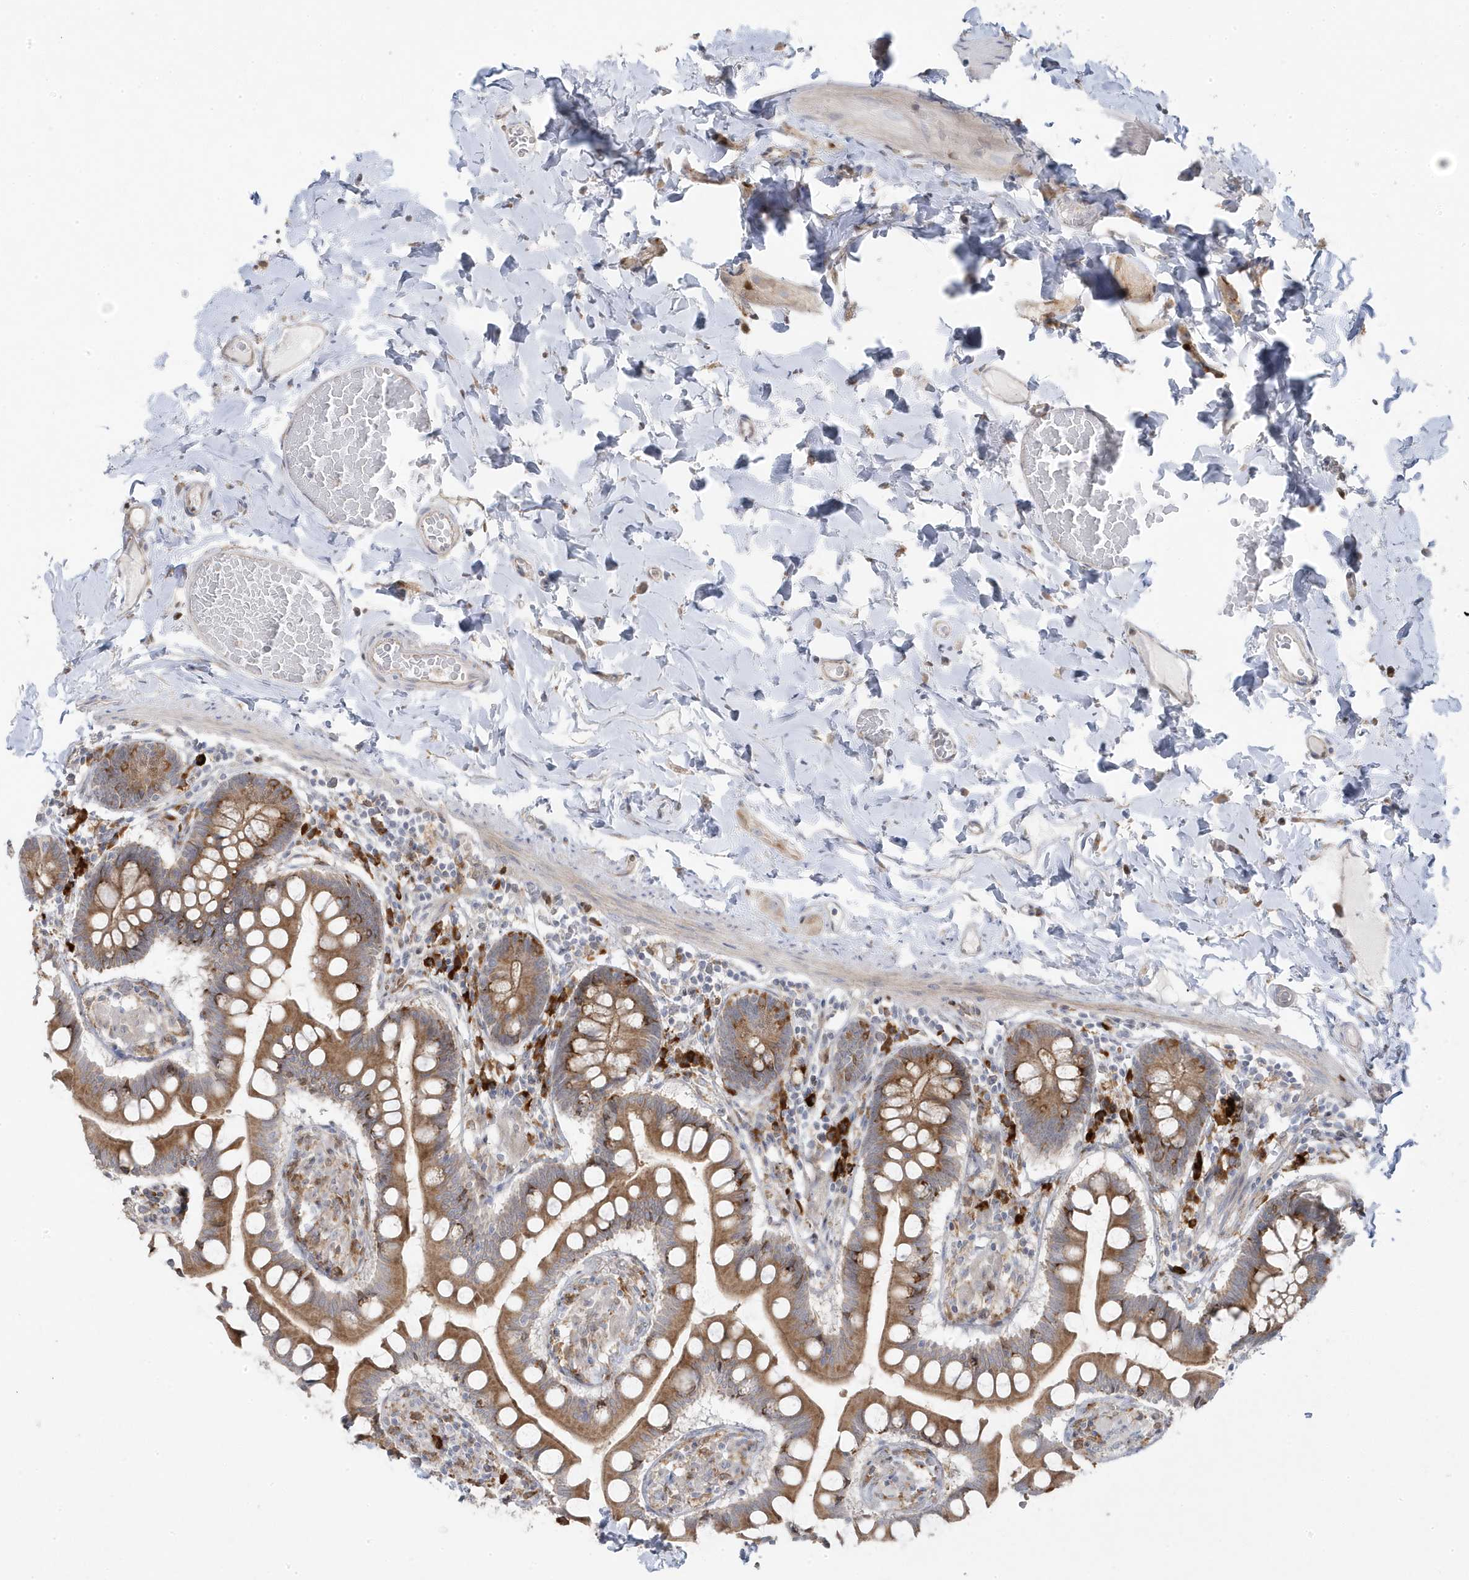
{"staining": {"intensity": "moderate", "quantity": ">75%", "location": "cytoplasmic/membranous"}, "tissue": "small intestine", "cell_type": "Glandular cells", "image_type": "normal", "snomed": [{"axis": "morphology", "description": "Normal tissue, NOS"}, {"axis": "topography", "description": "Small intestine"}], "caption": "An immunohistochemistry (IHC) histopathology image of normal tissue is shown. Protein staining in brown shows moderate cytoplasmic/membranous positivity in small intestine within glandular cells. (IHC, brightfield microscopy, high magnification).", "gene": "ZNF654", "patient": {"sex": "male", "age": 41}}